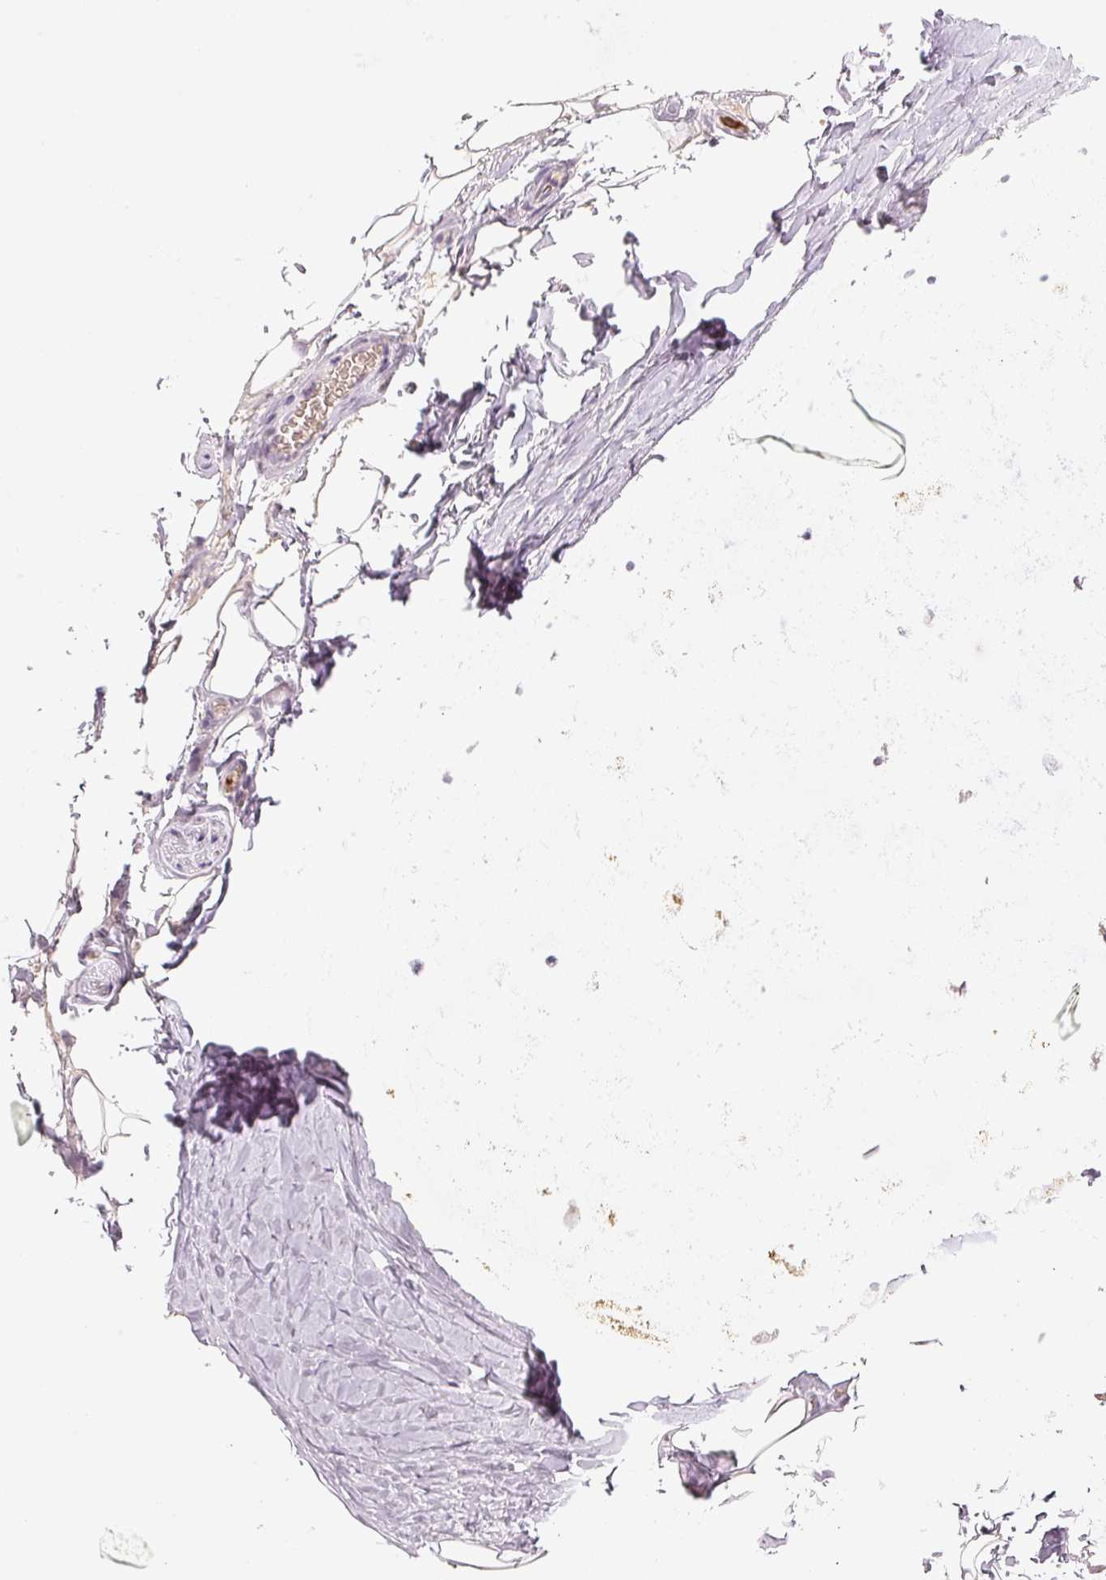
{"staining": {"intensity": "negative", "quantity": "none", "location": "none"}, "tissue": "adipose tissue", "cell_type": "Adipocytes", "image_type": "normal", "snomed": [{"axis": "morphology", "description": "Normal tissue, NOS"}, {"axis": "topography", "description": "Cartilage tissue"}, {"axis": "topography", "description": "Bronchus"}, {"axis": "topography", "description": "Peripheral nerve tissue"}], "caption": "IHC of unremarkable human adipose tissue reveals no staining in adipocytes.", "gene": "GZMA", "patient": {"sex": "male", "age": 67}}